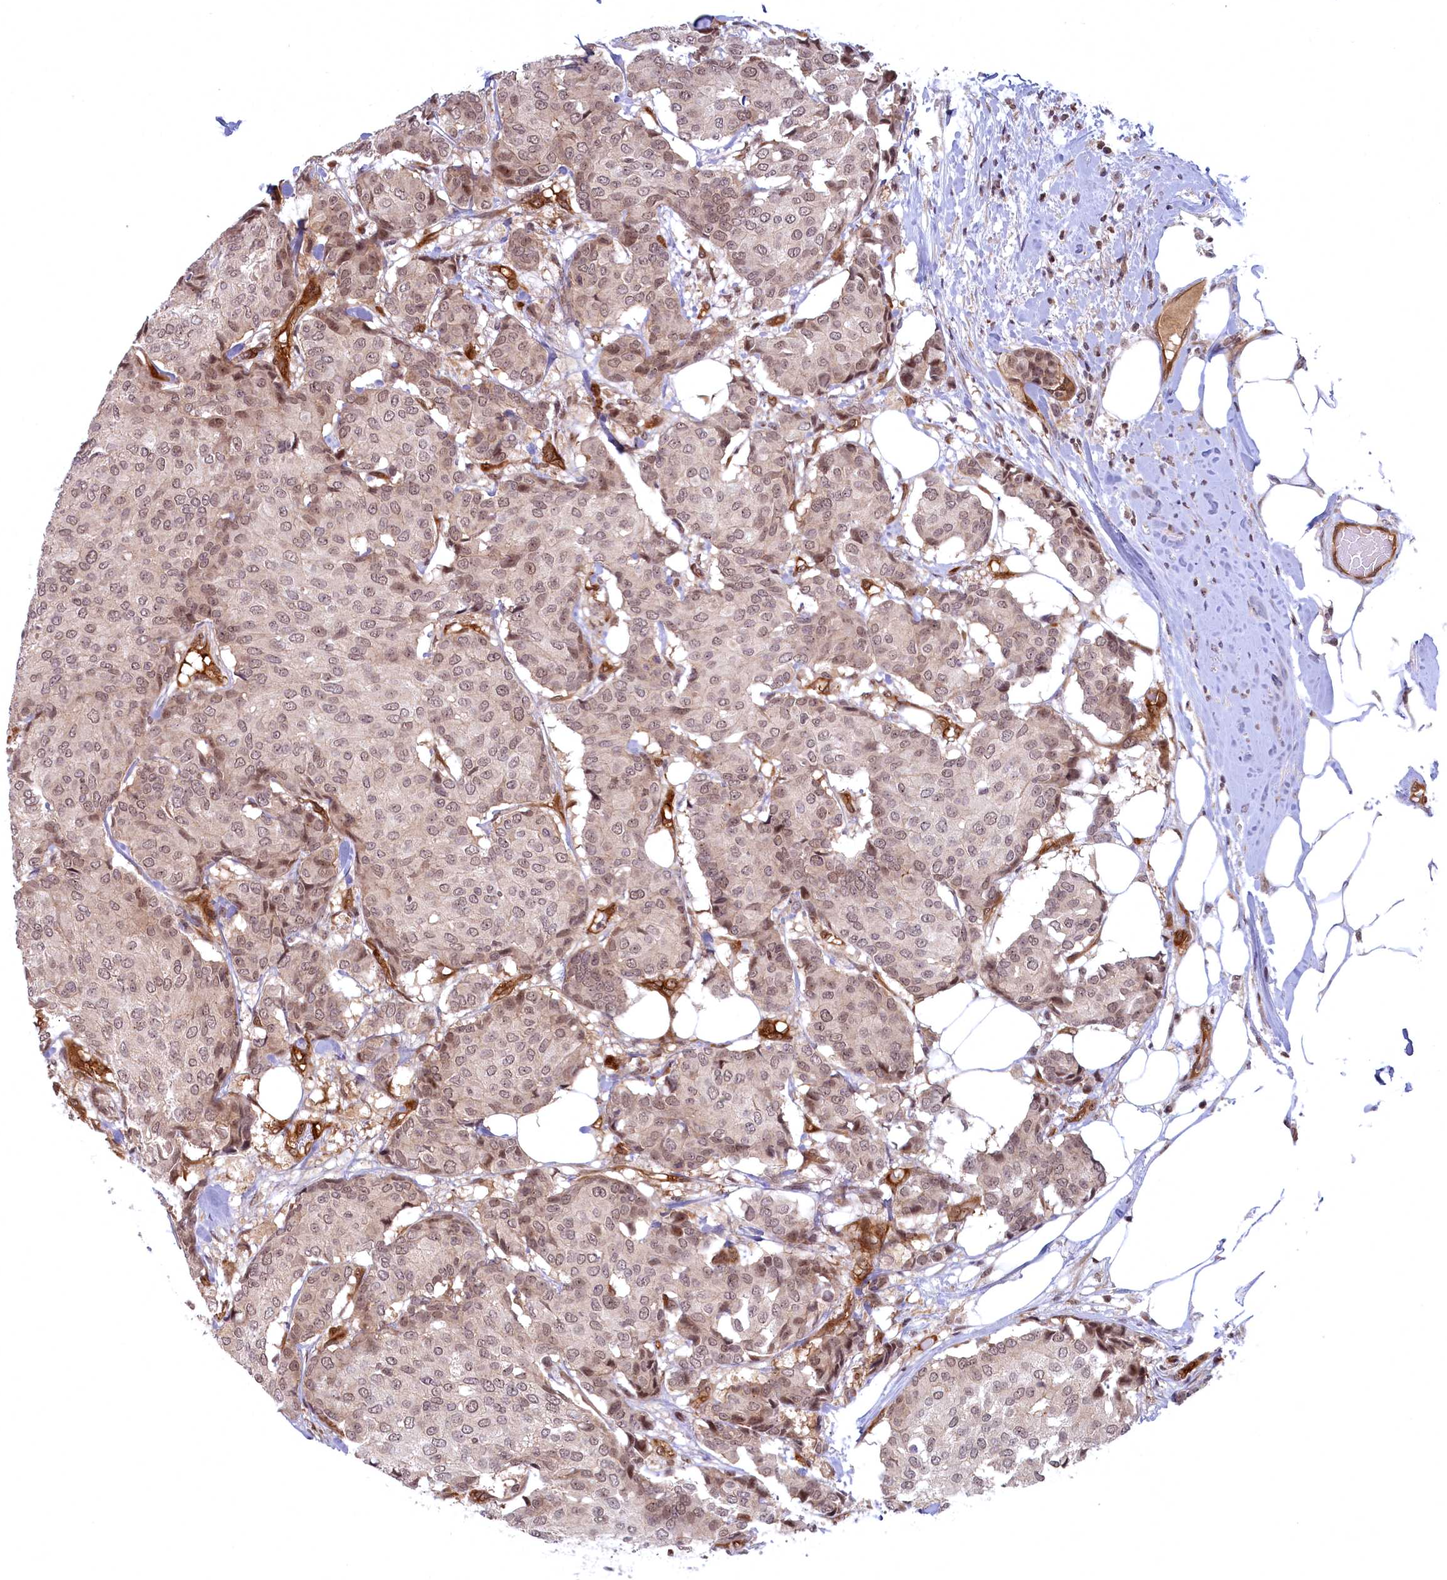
{"staining": {"intensity": "weak", "quantity": ">75%", "location": "nuclear"}, "tissue": "breast cancer", "cell_type": "Tumor cells", "image_type": "cancer", "snomed": [{"axis": "morphology", "description": "Duct carcinoma"}, {"axis": "topography", "description": "Breast"}], "caption": "Immunohistochemical staining of human breast intraductal carcinoma shows weak nuclear protein staining in approximately >75% of tumor cells. The staining was performed using DAB (3,3'-diaminobenzidine), with brown indicating positive protein expression. Nuclei are stained blue with hematoxylin.", "gene": "SNRK", "patient": {"sex": "female", "age": 75}}